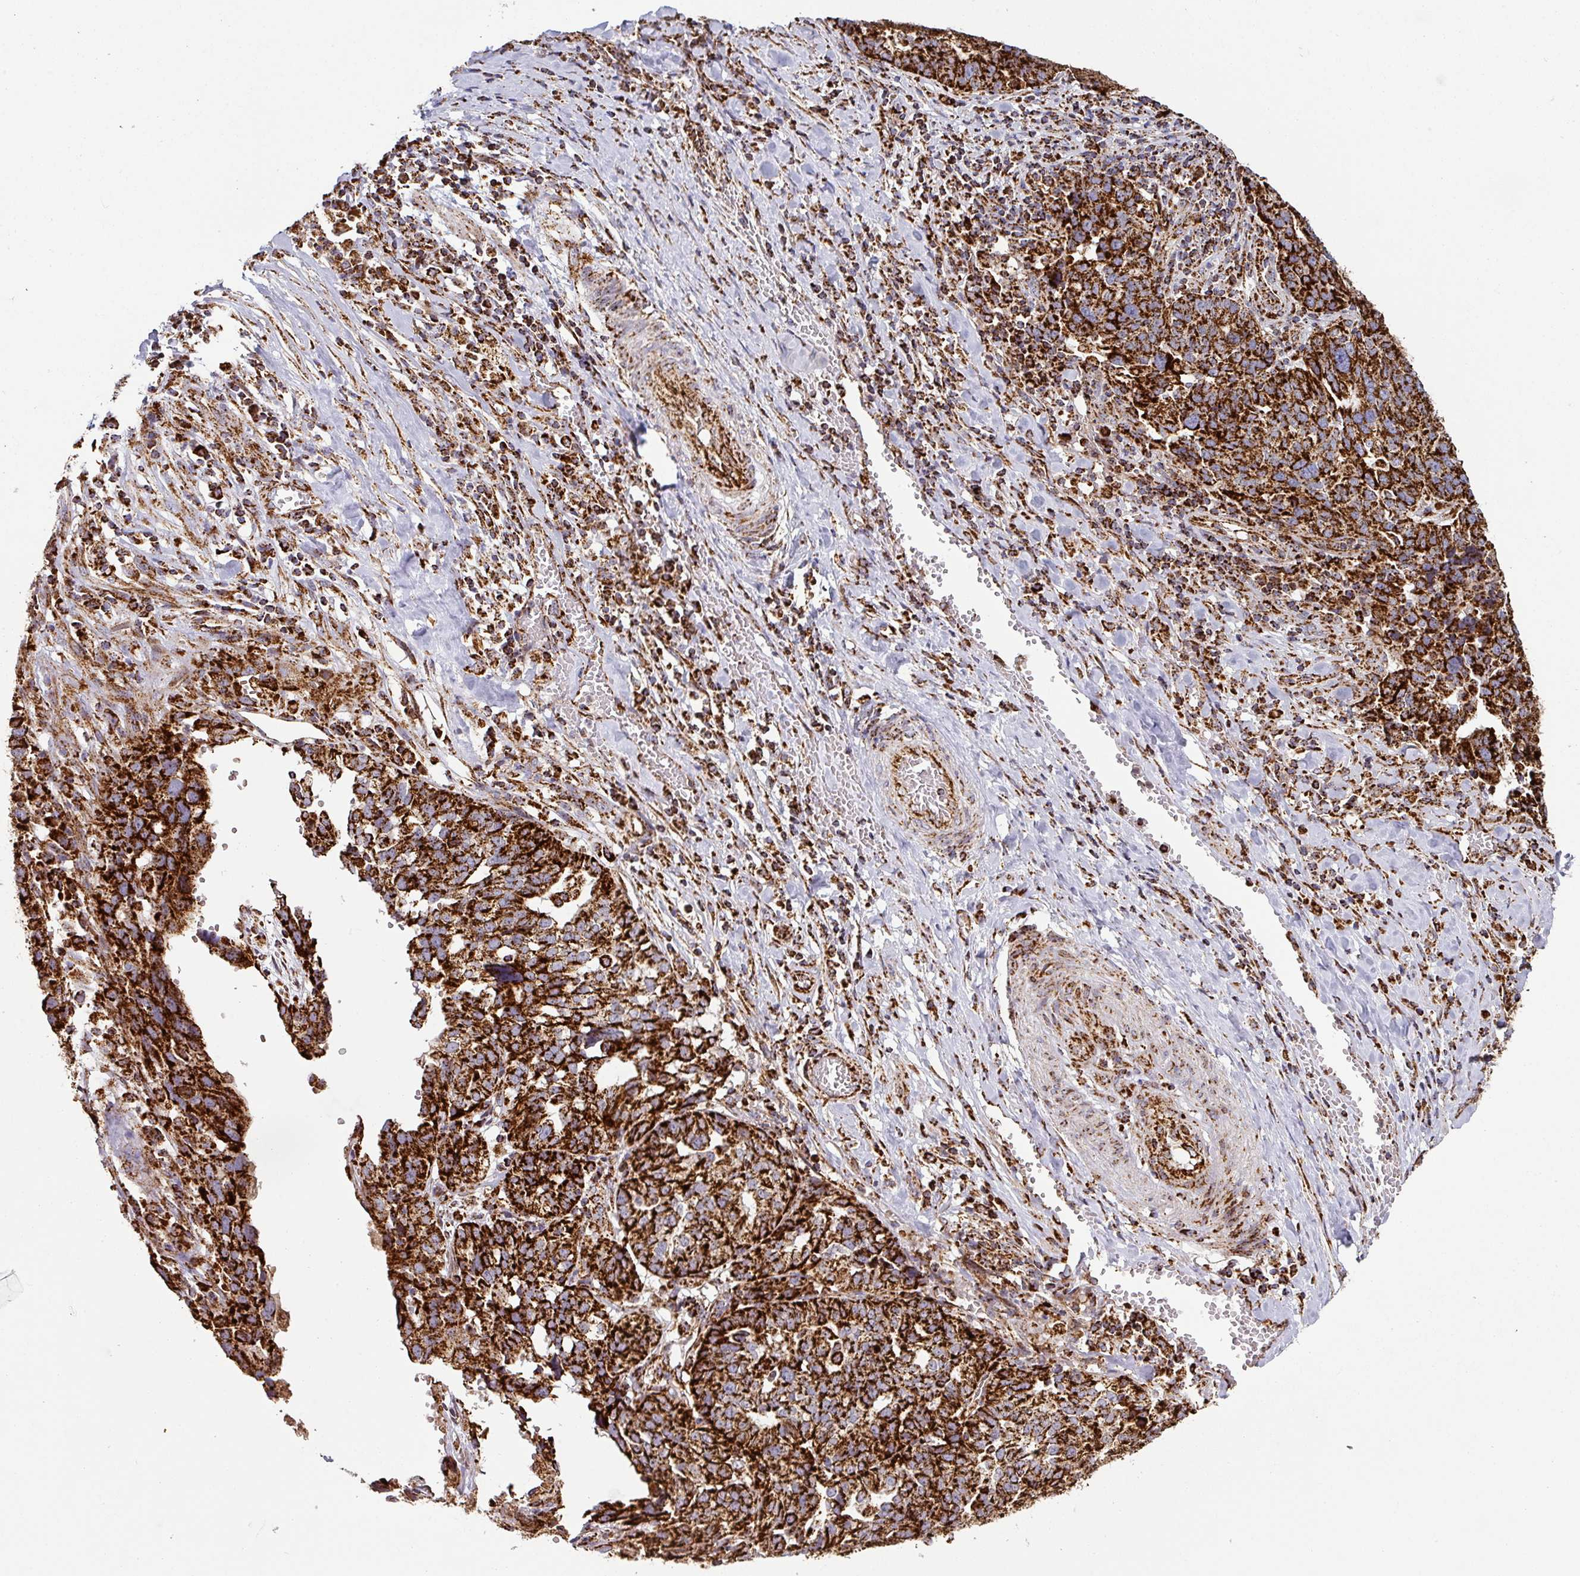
{"staining": {"intensity": "strong", "quantity": ">75%", "location": "cytoplasmic/membranous"}, "tissue": "ovarian cancer", "cell_type": "Tumor cells", "image_type": "cancer", "snomed": [{"axis": "morphology", "description": "Cystadenocarcinoma, serous, NOS"}, {"axis": "topography", "description": "Ovary"}], "caption": "Ovarian serous cystadenocarcinoma stained with a protein marker displays strong staining in tumor cells.", "gene": "TRAP1", "patient": {"sex": "female", "age": 59}}